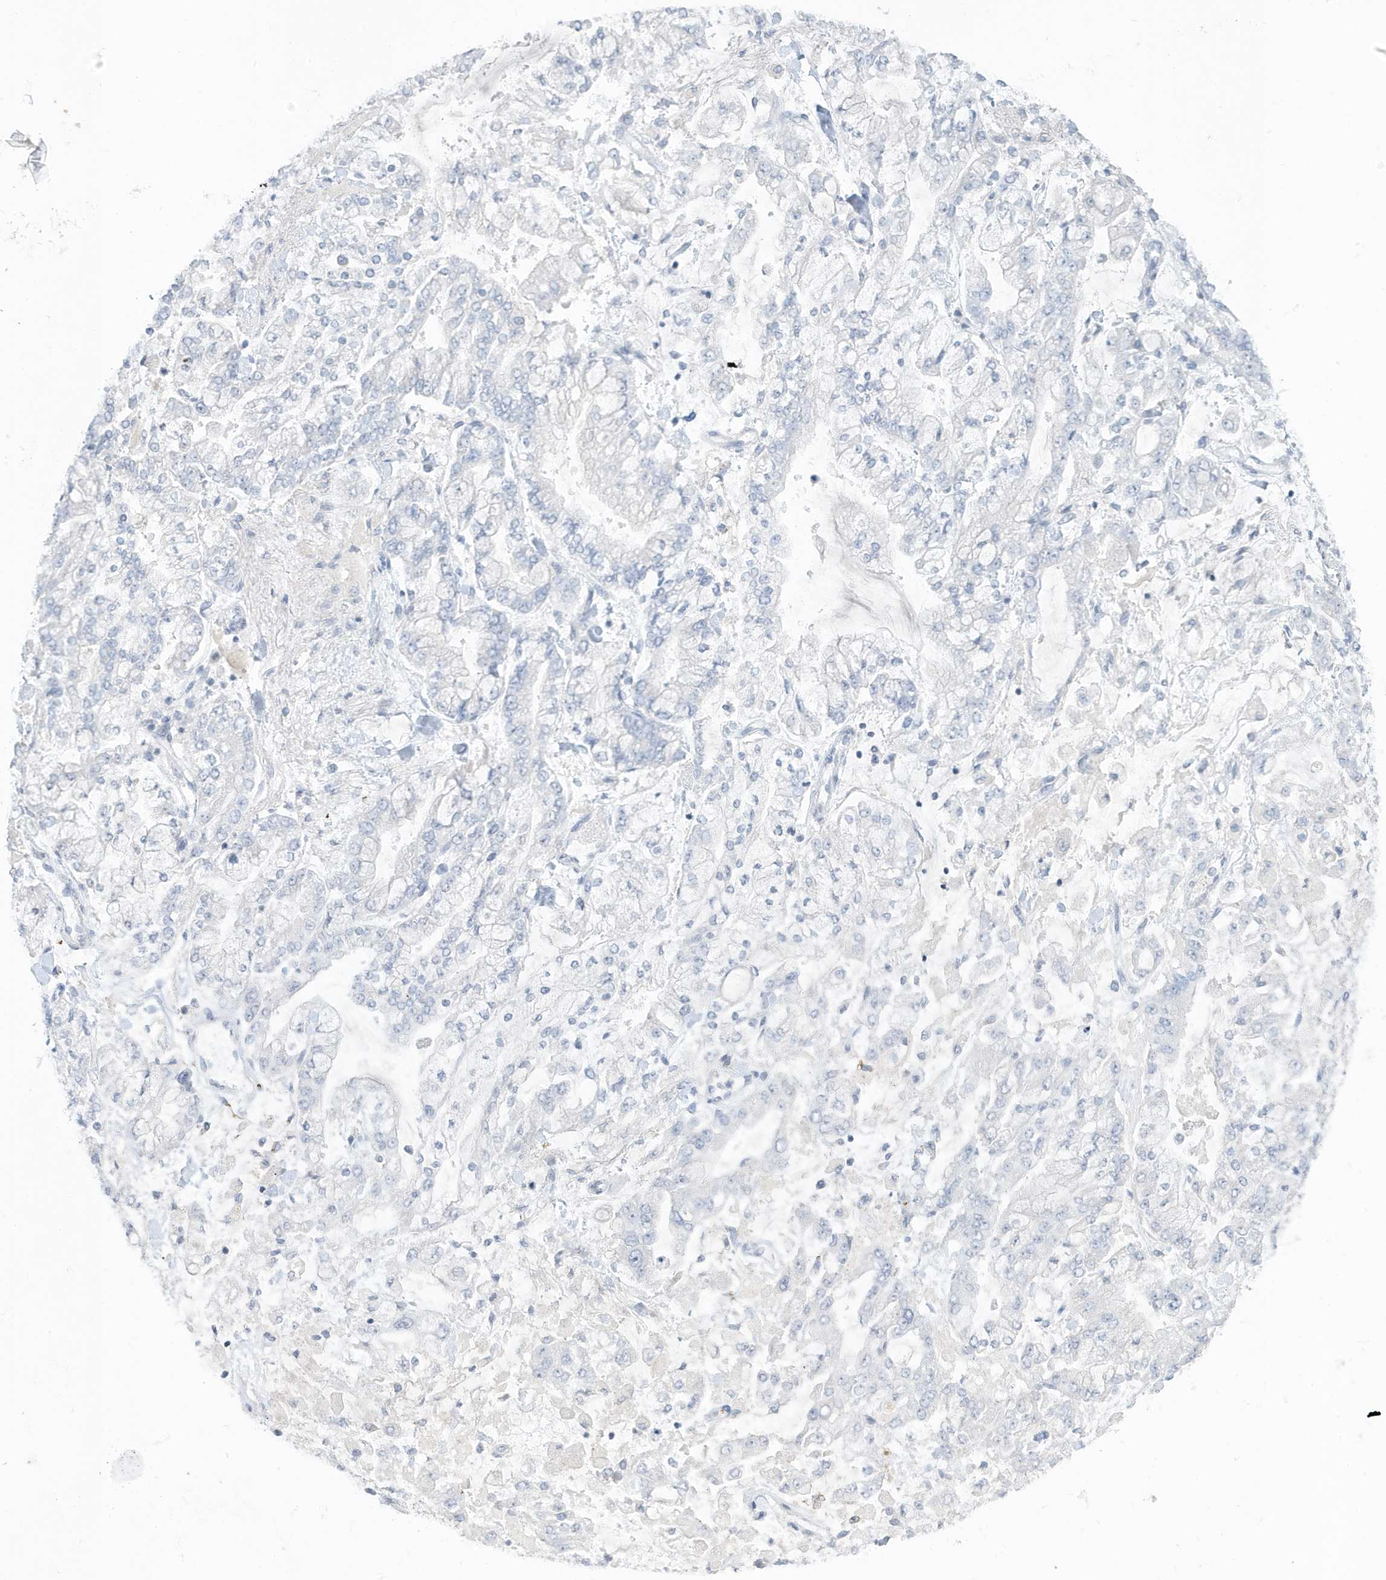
{"staining": {"intensity": "negative", "quantity": "none", "location": "none"}, "tissue": "stomach cancer", "cell_type": "Tumor cells", "image_type": "cancer", "snomed": [{"axis": "morphology", "description": "Normal tissue, NOS"}, {"axis": "morphology", "description": "Adenocarcinoma, NOS"}, {"axis": "topography", "description": "Stomach, upper"}, {"axis": "topography", "description": "Stomach"}], "caption": "The immunohistochemistry (IHC) photomicrograph has no significant expression in tumor cells of adenocarcinoma (stomach) tissue.", "gene": "PERM1", "patient": {"sex": "male", "age": 76}}